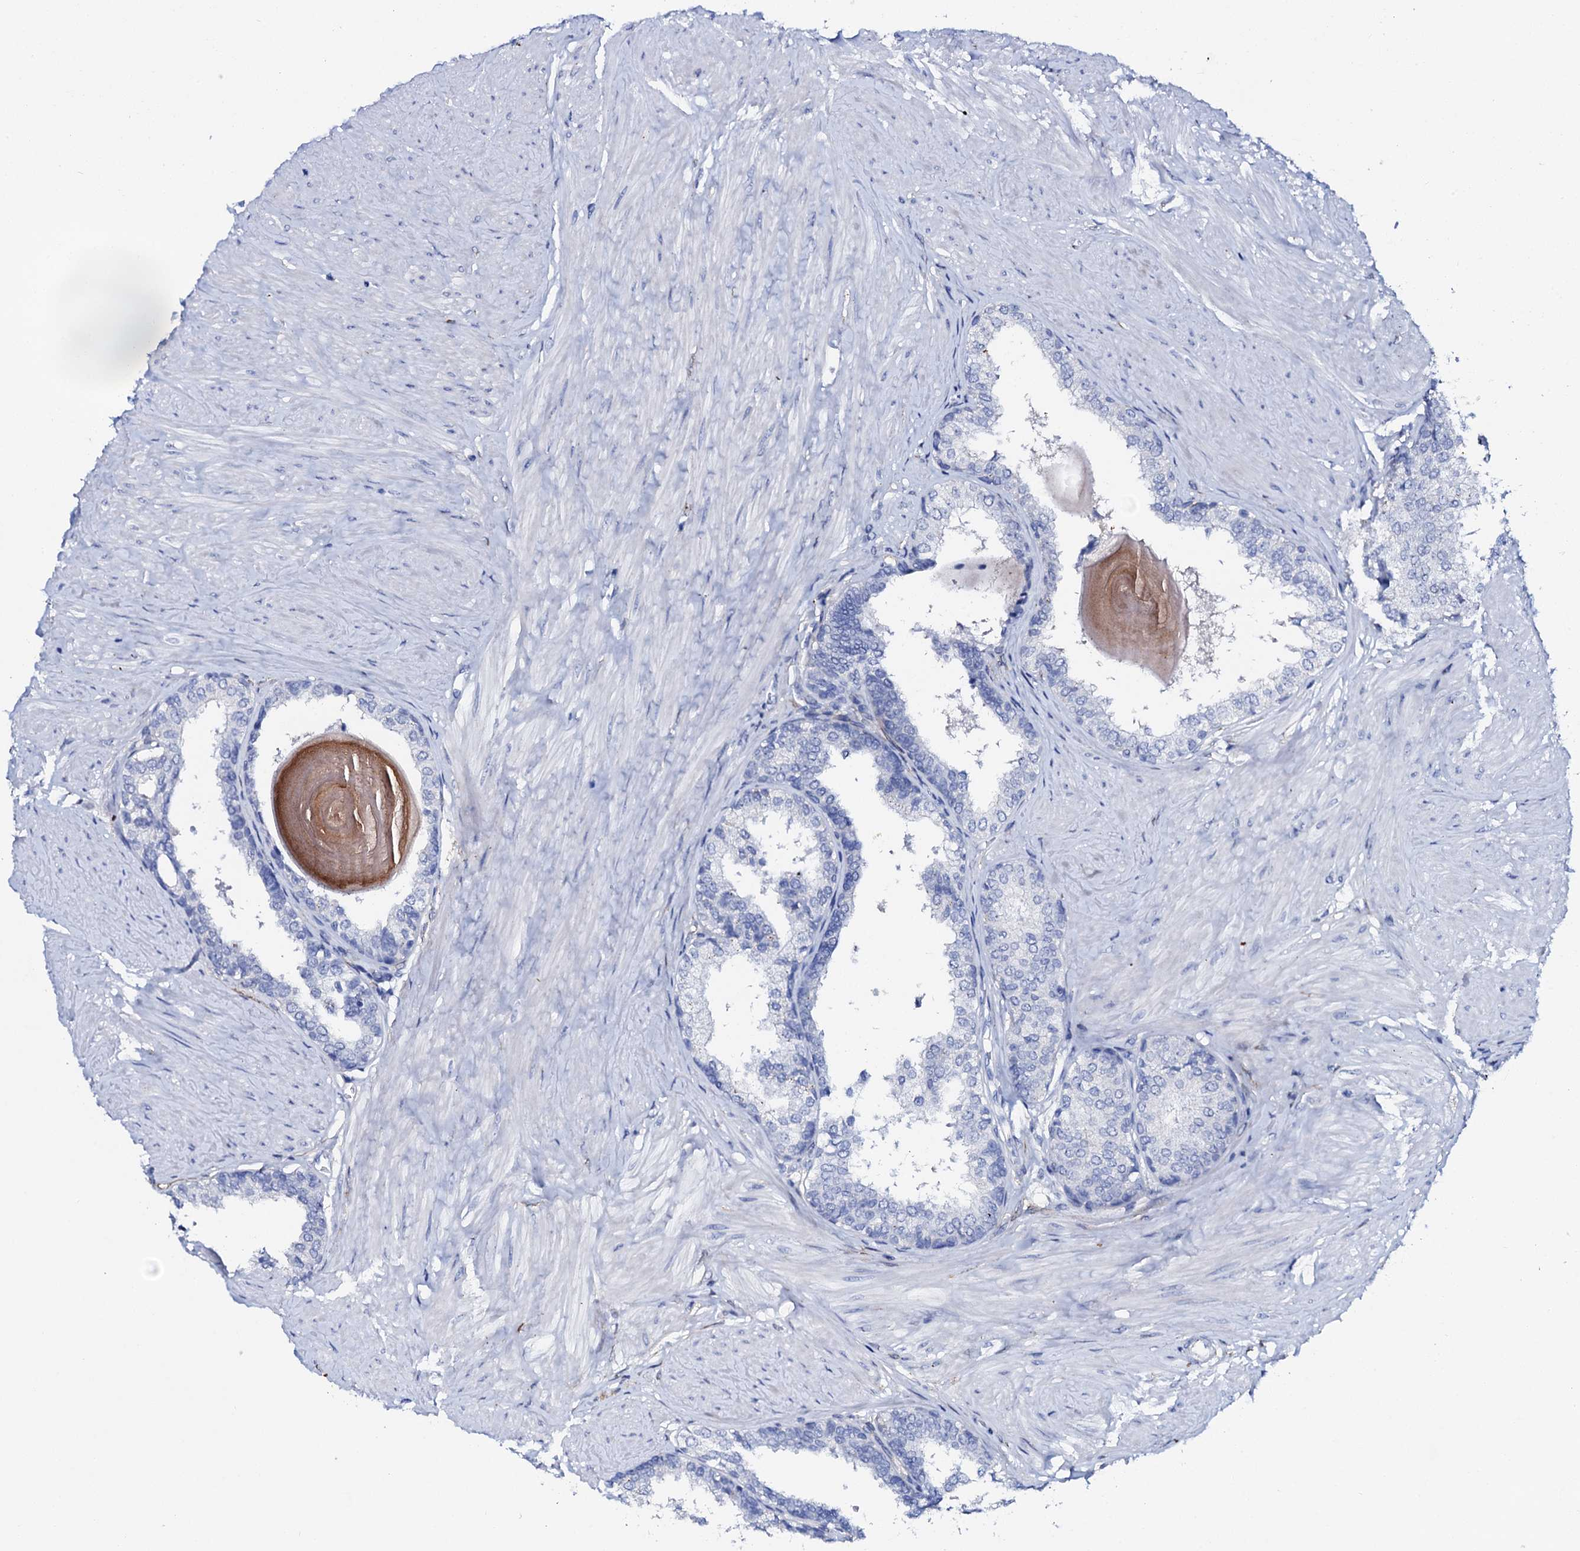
{"staining": {"intensity": "negative", "quantity": "none", "location": "none"}, "tissue": "prostate", "cell_type": "Glandular cells", "image_type": "normal", "snomed": [{"axis": "morphology", "description": "Normal tissue, NOS"}, {"axis": "topography", "description": "Prostate"}], "caption": "Histopathology image shows no significant protein staining in glandular cells of unremarkable prostate. Brightfield microscopy of immunohistochemistry (IHC) stained with DAB (3,3'-diaminobenzidine) (brown) and hematoxylin (blue), captured at high magnification.", "gene": "AMER2", "patient": {"sex": "male", "age": 48}}